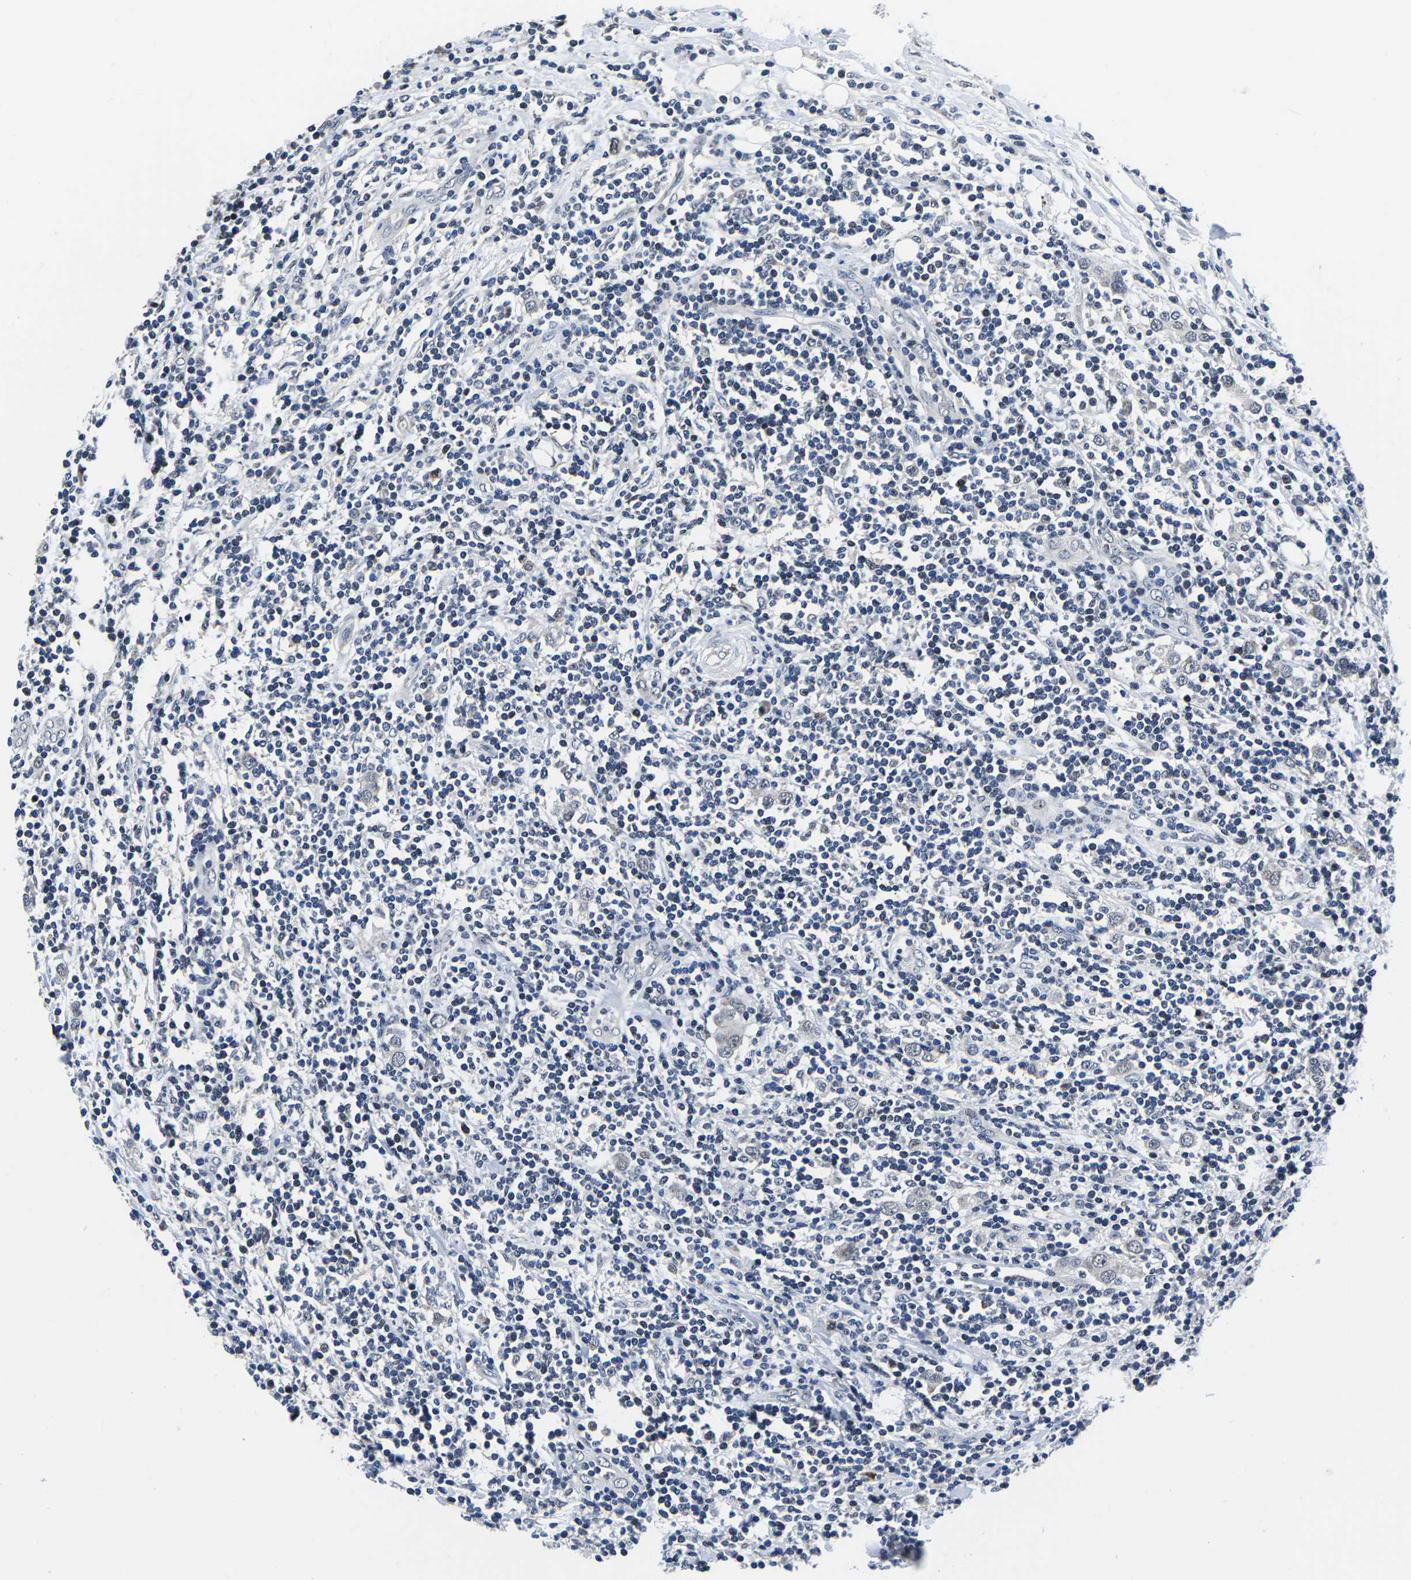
{"staining": {"intensity": "weak", "quantity": "<25%", "location": "nuclear"}, "tissue": "breast cancer", "cell_type": "Tumor cells", "image_type": "cancer", "snomed": [{"axis": "morphology", "description": "Duct carcinoma"}, {"axis": "topography", "description": "Breast"}], "caption": "Immunohistochemistry histopathology image of neoplastic tissue: human breast intraductal carcinoma stained with DAB exhibits no significant protein expression in tumor cells.", "gene": "CDC73", "patient": {"sex": "female", "age": 50}}